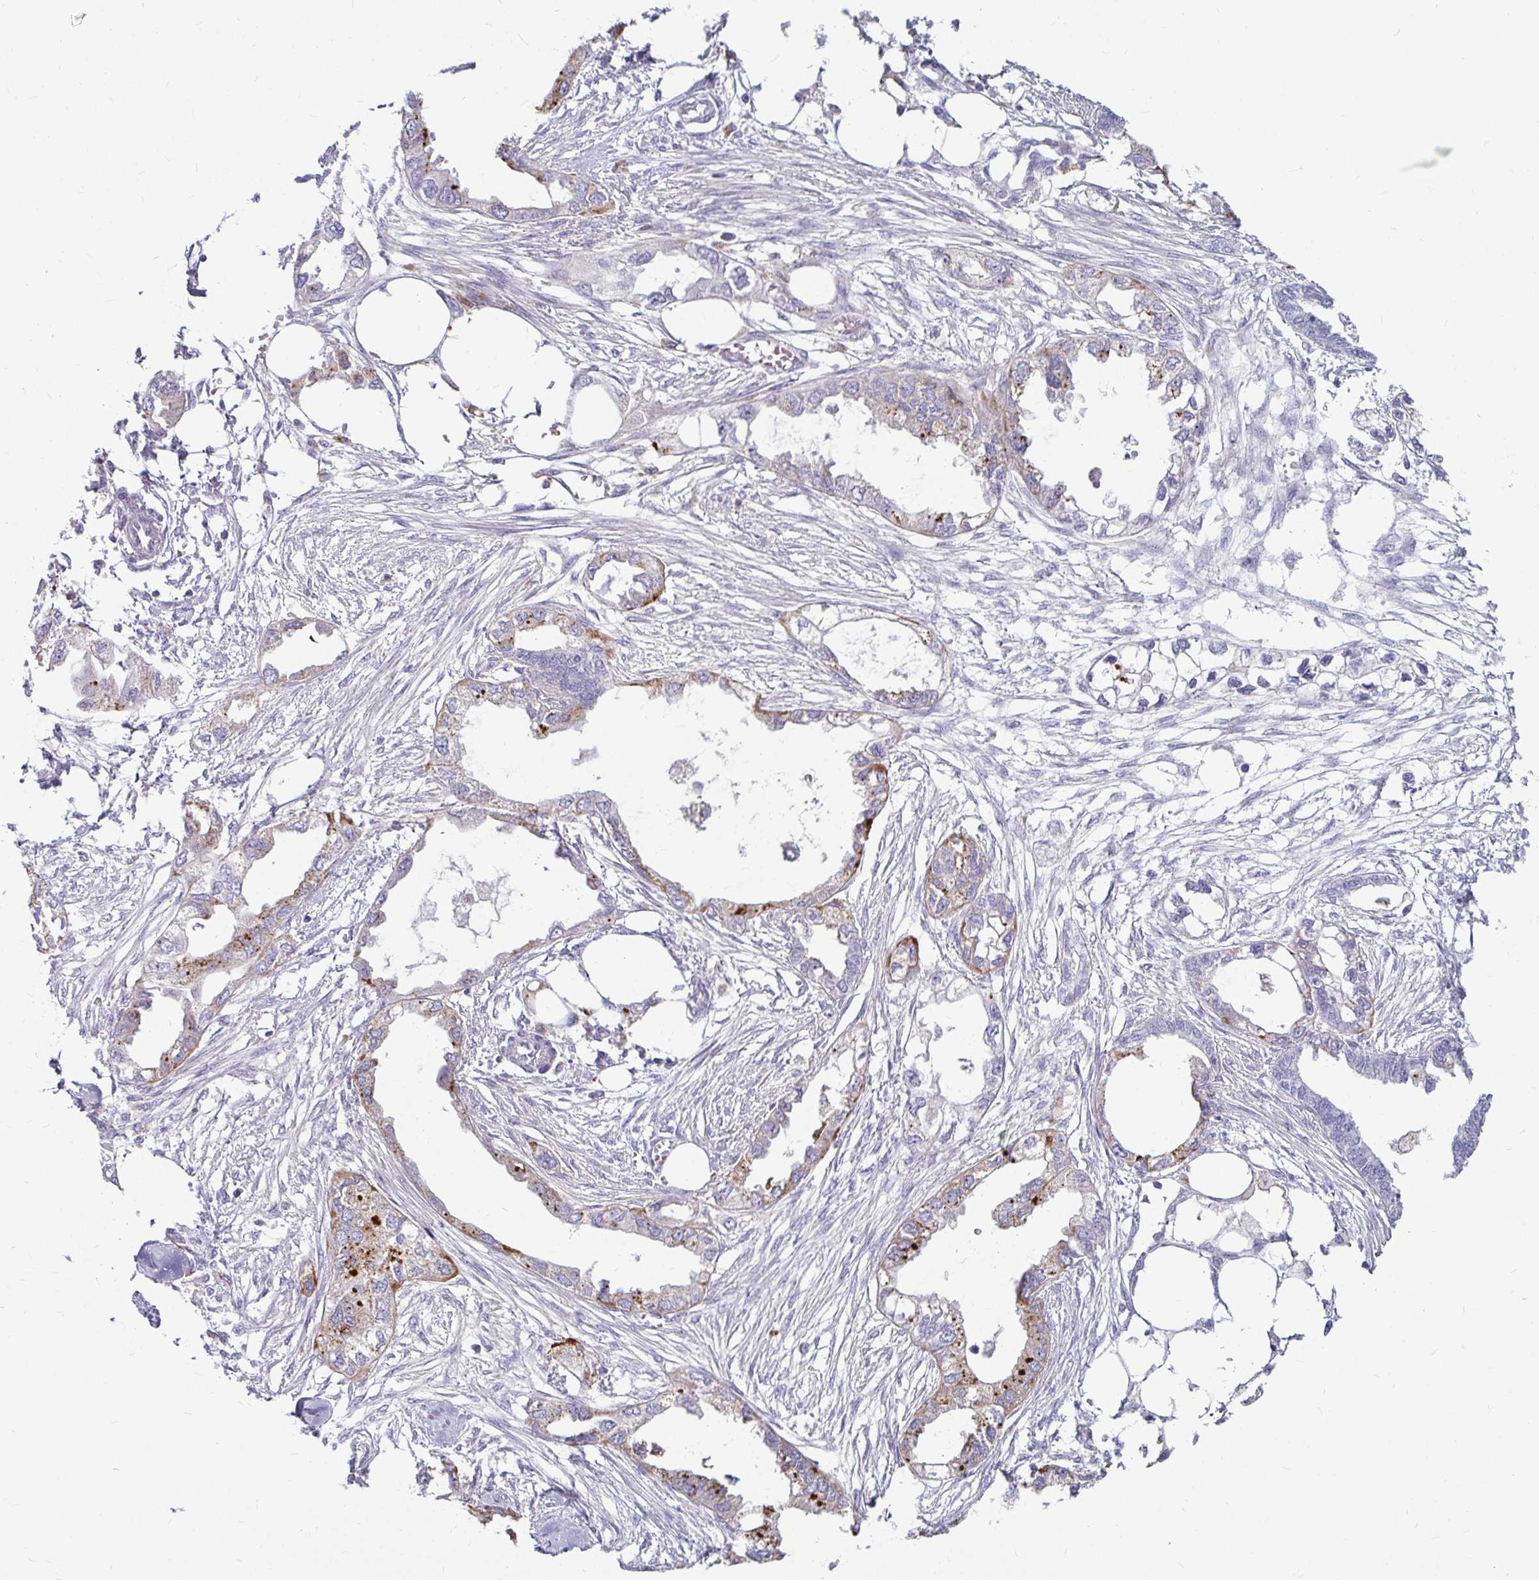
{"staining": {"intensity": "moderate", "quantity": "25%-75%", "location": "cytoplasmic/membranous"}, "tissue": "endometrial cancer", "cell_type": "Tumor cells", "image_type": "cancer", "snomed": [{"axis": "morphology", "description": "Adenocarcinoma, NOS"}, {"axis": "morphology", "description": "Adenocarcinoma, metastatic, NOS"}, {"axis": "topography", "description": "Adipose tissue"}, {"axis": "topography", "description": "Endometrium"}], "caption": "A photomicrograph of human endometrial metastatic adenocarcinoma stained for a protein shows moderate cytoplasmic/membranous brown staining in tumor cells. (DAB (3,3'-diaminobenzidine) = brown stain, brightfield microscopy at high magnification).", "gene": "CTSZ", "patient": {"sex": "female", "age": 67}}